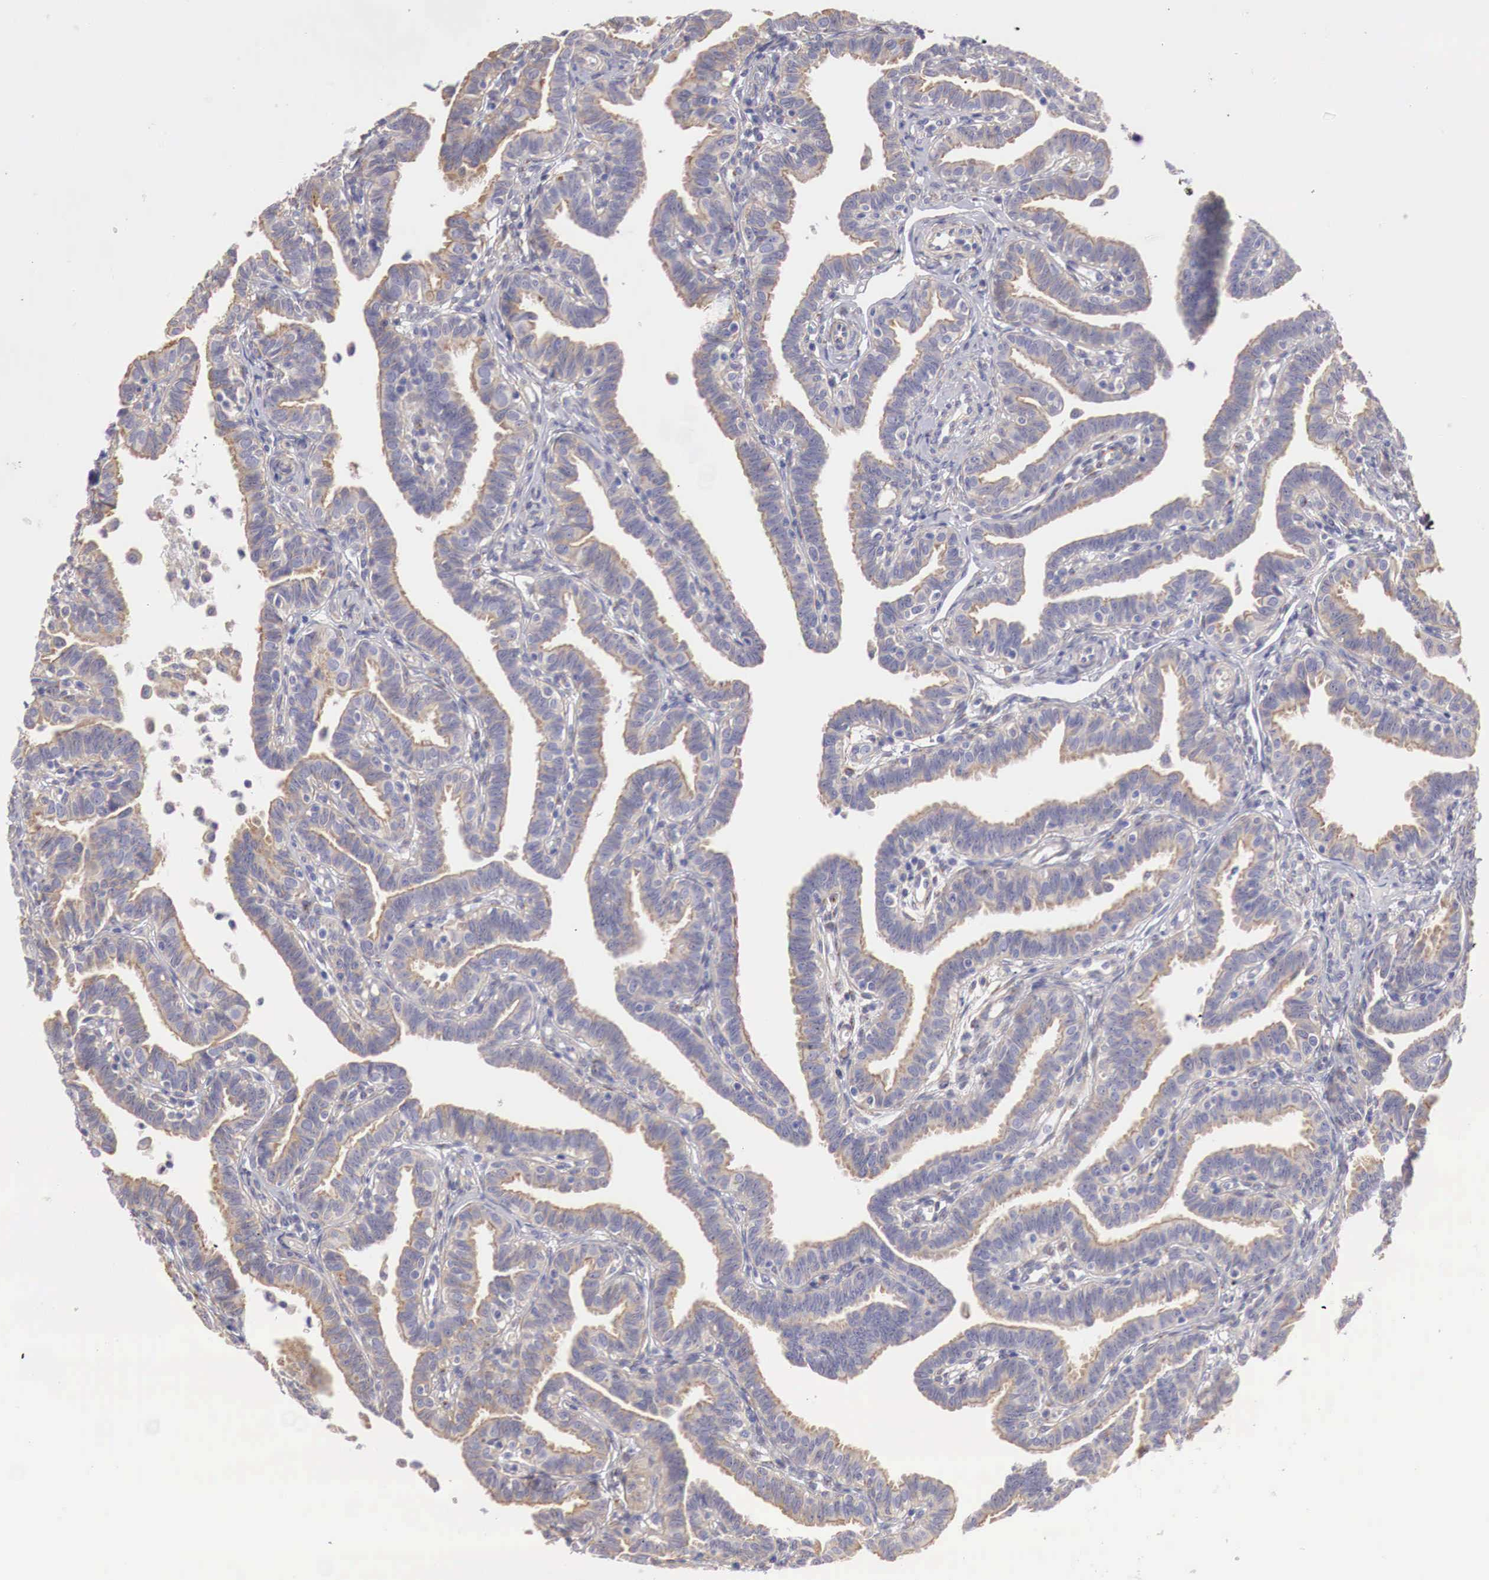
{"staining": {"intensity": "weak", "quantity": "25%-75%", "location": "cytoplasmic/membranous"}, "tissue": "fallopian tube", "cell_type": "Glandular cells", "image_type": "normal", "snomed": [{"axis": "morphology", "description": "Normal tissue, NOS"}, {"axis": "topography", "description": "Fallopian tube"}], "caption": "Protein expression by IHC displays weak cytoplasmic/membranous staining in approximately 25%-75% of glandular cells in benign fallopian tube. (Stains: DAB in brown, nuclei in blue, Microscopy: brightfield microscopy at high magnification).", "gene": "KLHDC7B", "patient": {"sex": "female", "age": 41}}